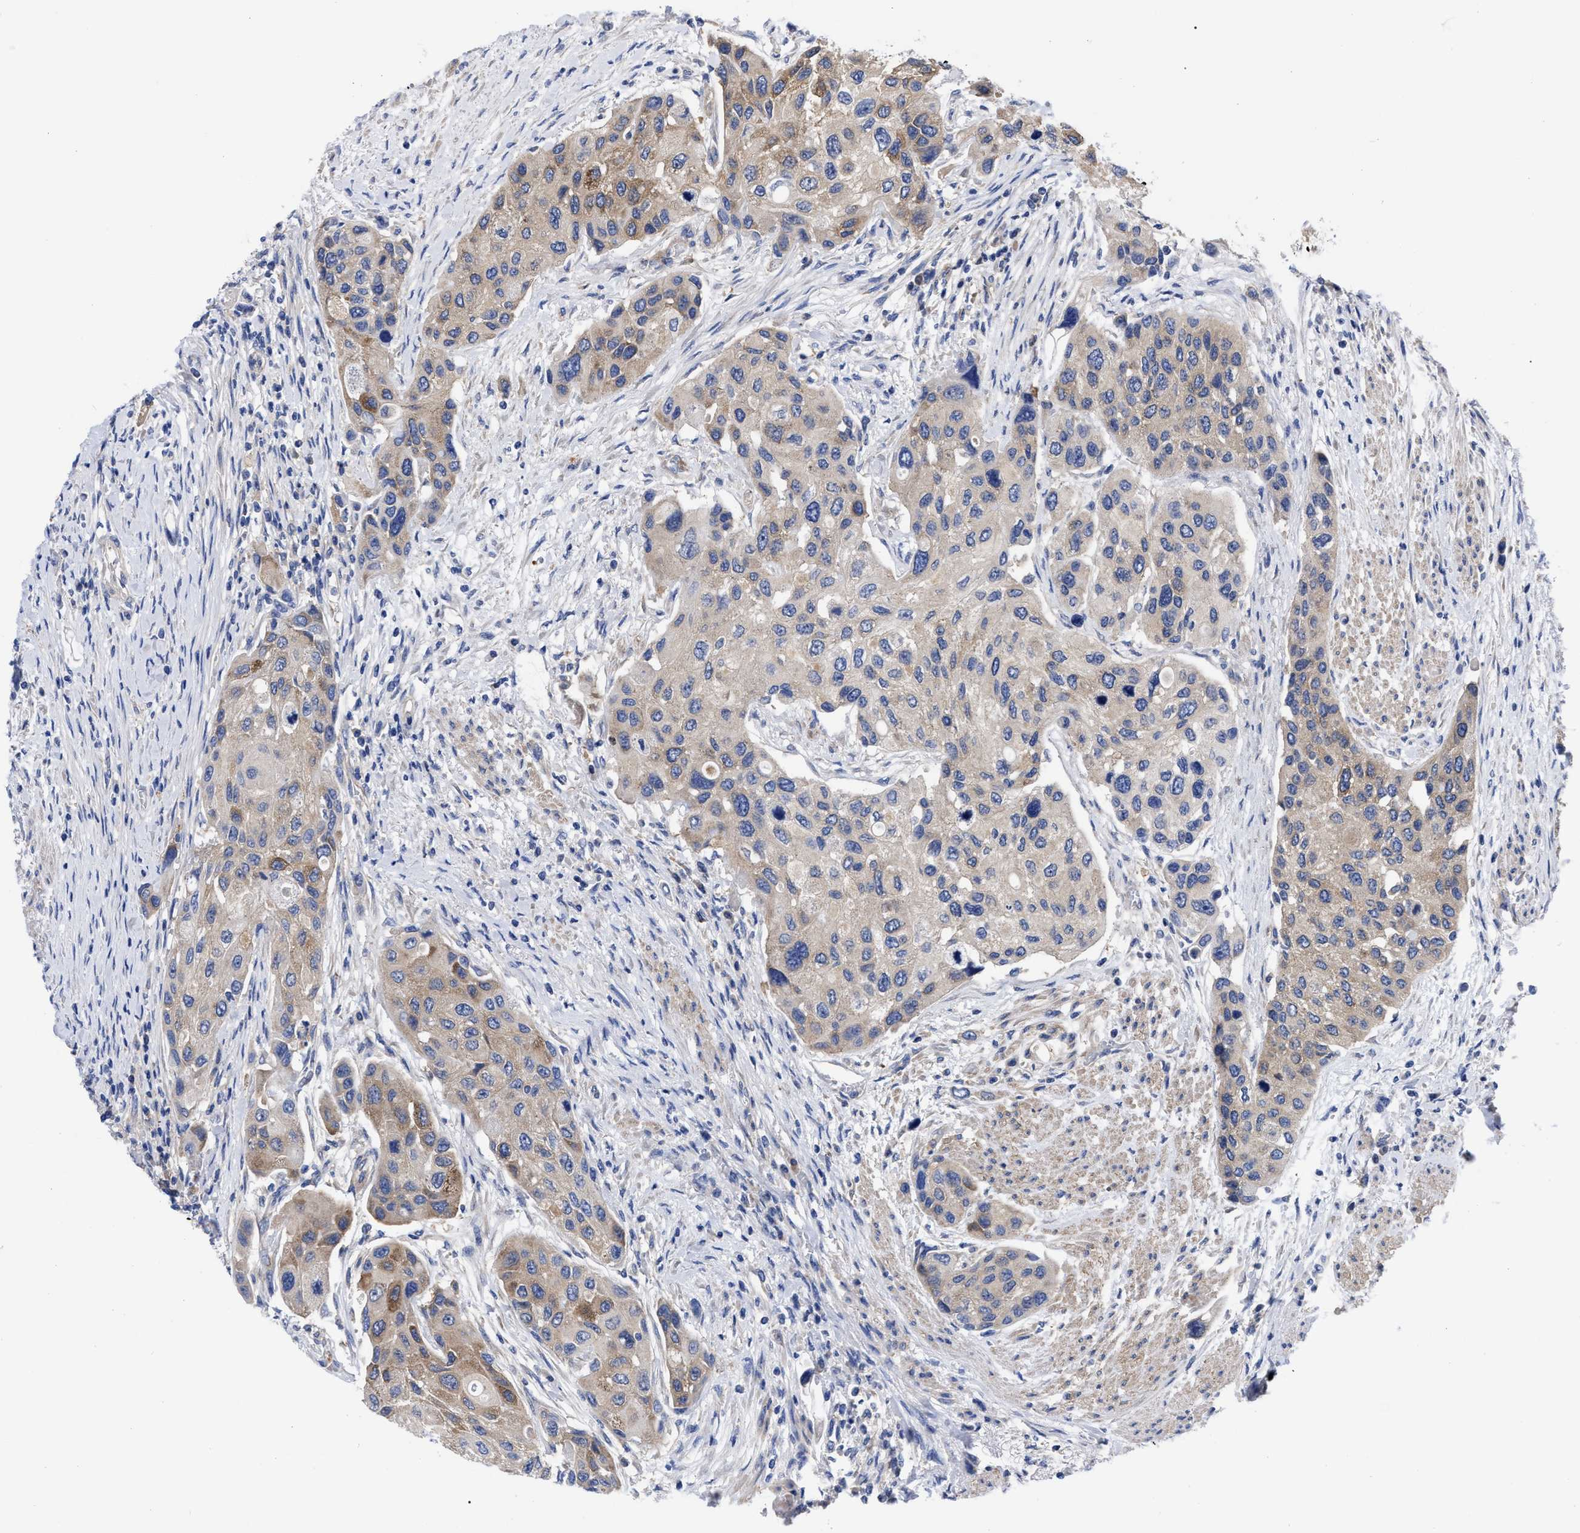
{"staining": {"intensity": "moderate", "quantity": ">75%", "location": "cytoplasmic/membranous"}, "tissue": "urothelial cancer", "cell_type": "Tumor cells", "image_type": "cancer", "snomed": [{"axis": "morphology", "description": "Urothelial carcinoma, High grade"}, {"axis": "topography", "description": "Urinary bladder"}], "caption": "This photomicrograph exhibits urothelial cancer stained with IHC to label a protein in brown. The cytoplasmic/membranous of tumor cells show moderate positivity for the protein. Nuclei are counter-stained blue.", "gene": "RBKS", "patient": {"sex": "female", "age": 56}}